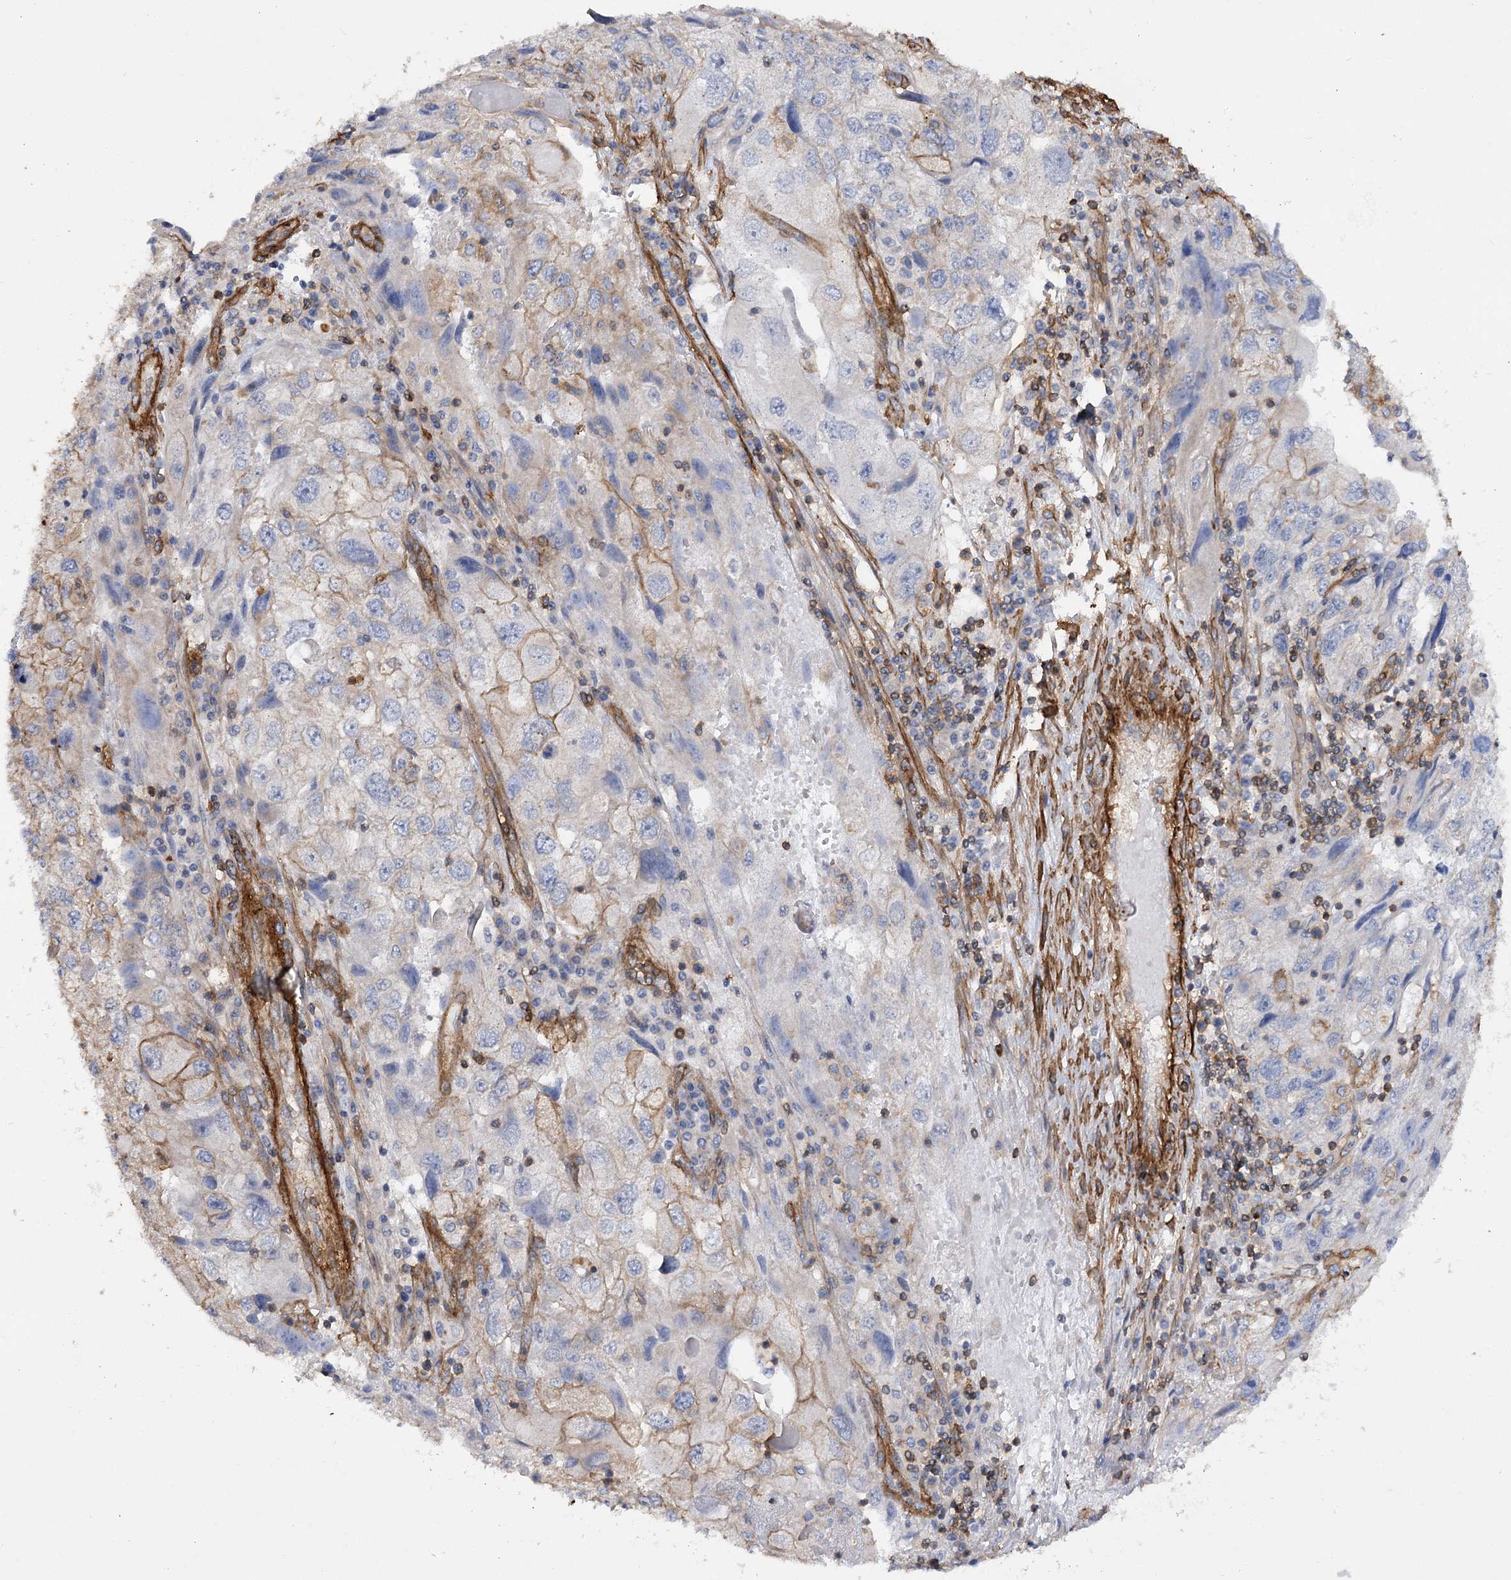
{"staining": {"intensity": "weak", "quantity": "<25%", "location": "cytoplasmic/membranous"}, "tissue": "endometrial cancer", "cell_type": "Tumor cells", "image_type": "cancer", "snomed": [{"axis": "morphology", "description": "Adenocarcinoma, NOS"}, {"axis": "topography", "description": "Endometrium"}], "caption": "Immunohistochemical staining of human adenocarcinoma (endometrial) exhibits no significant expression in tumor cells.", "gene": "SYNPO2", "patient": {"sex": "female", "age": 49}}